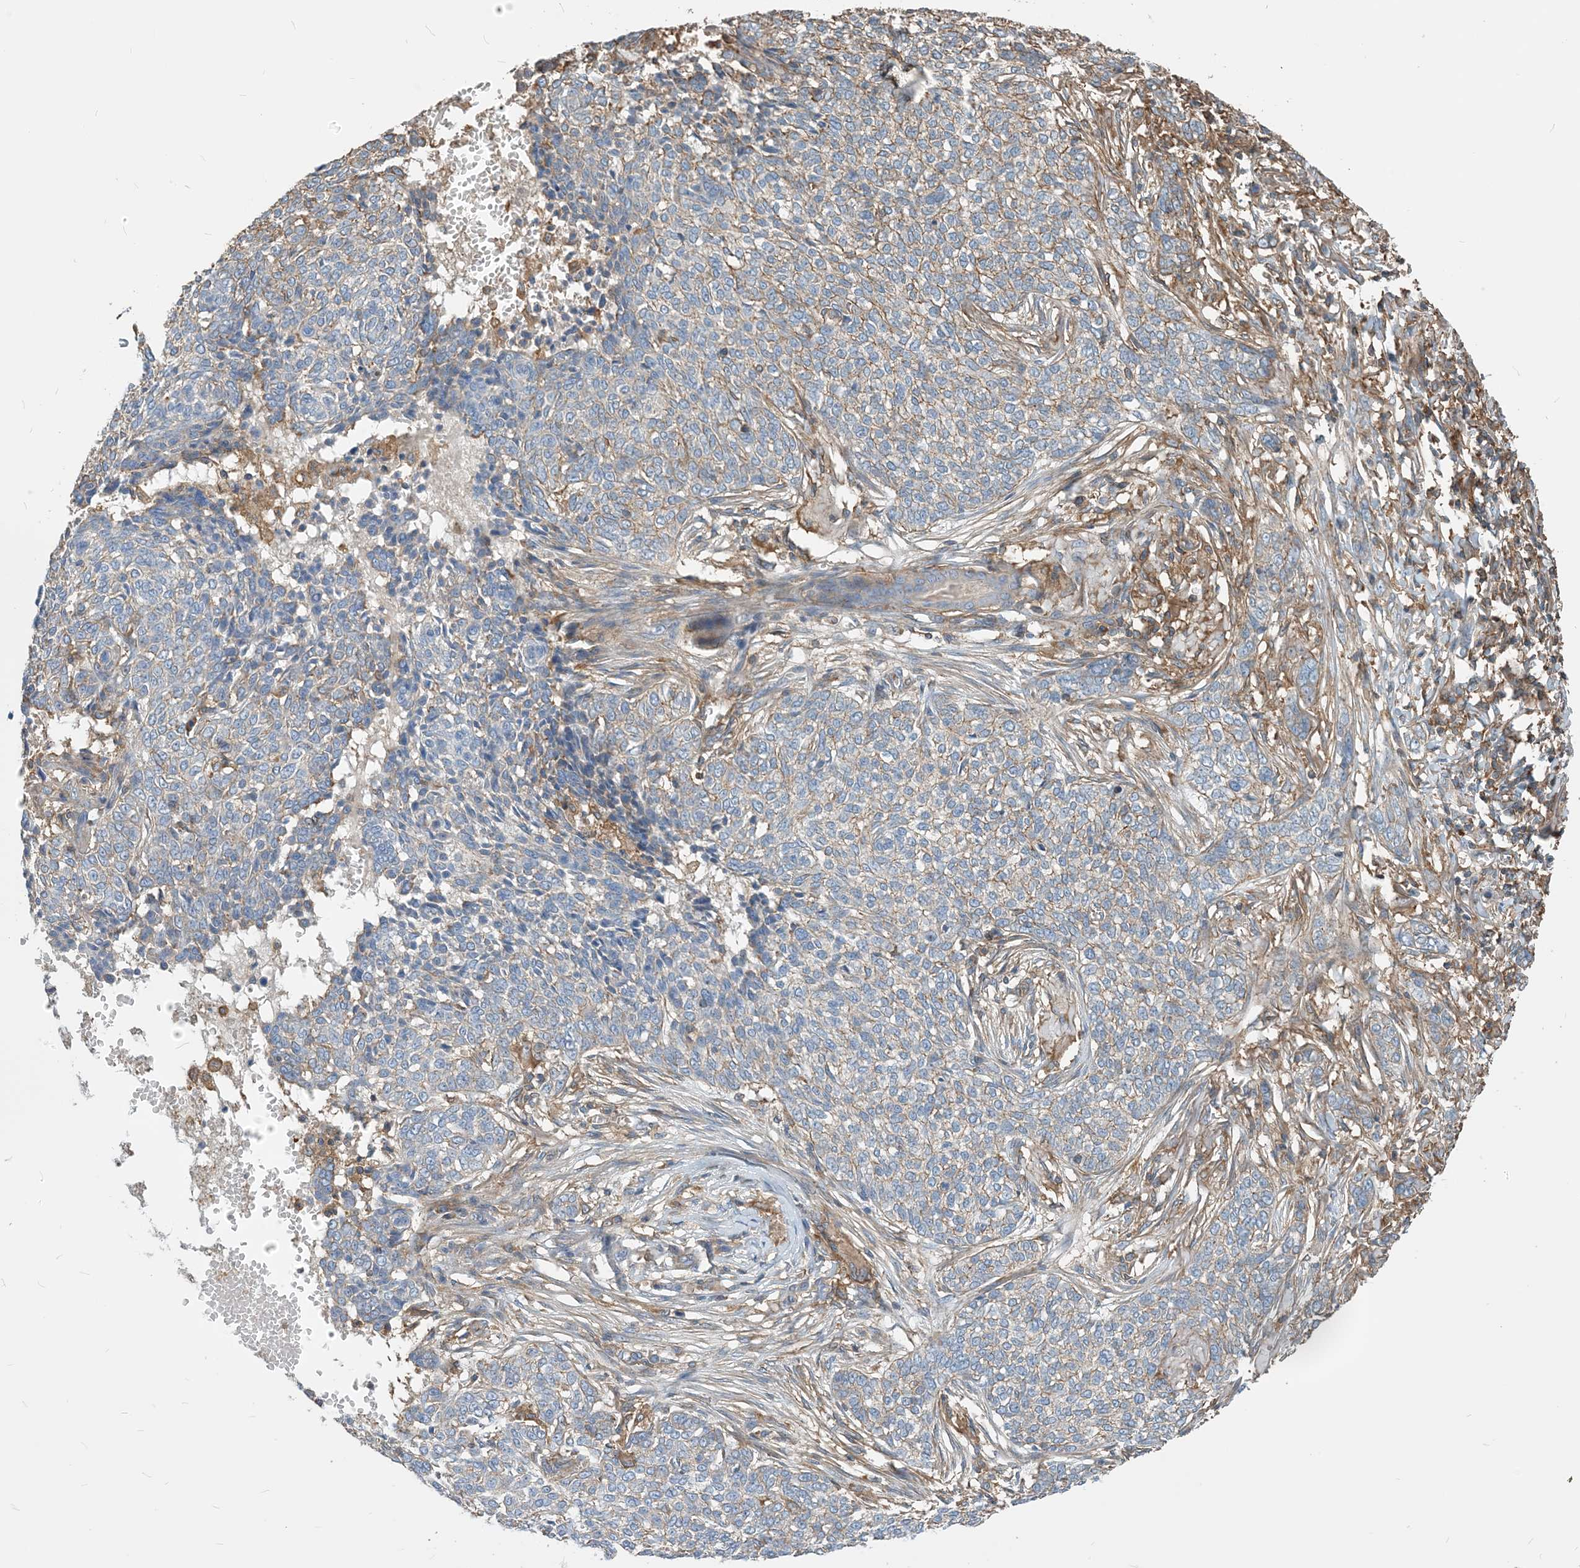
{"staining": {"intensity": "weak", "quantity": "<25%", "location": "cytoplasmic/membranous"}, "tissue": "skin cancer", "cell_type": "Tumor cells", "image_type": "cancer", "snomed": [{"axis": "morphology", "description": "Basal cell carcinoma"}, {"axis": "topography", "description": "Skin"}], "caption": "Immunohistochemistry (IHC) micrograph of human basal cell carcinoma (skin) stained for a protein (brown), which exhibits no positivity in tumor cells.", "gene": "PARVG", "patient": {"sex": "male", "age": 85}}